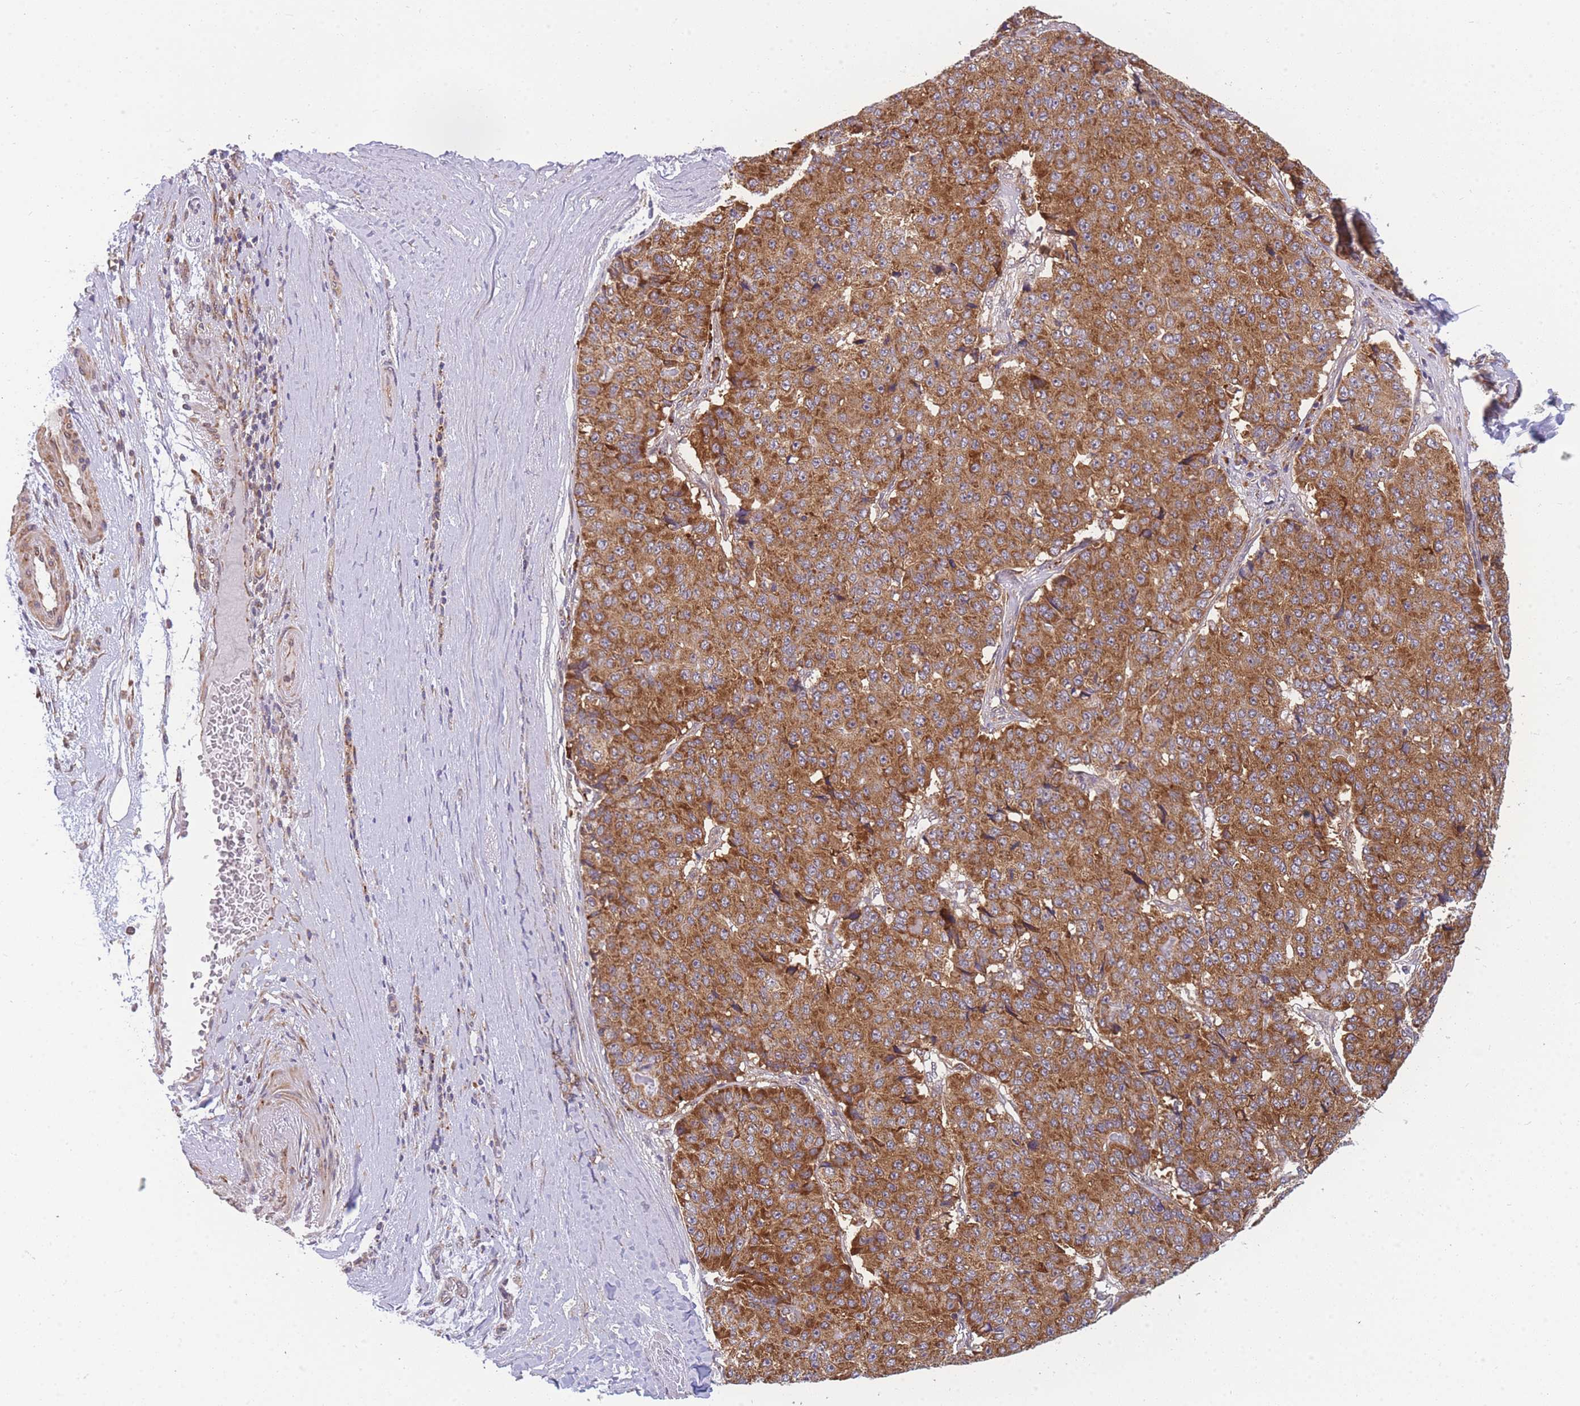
{"staining": {"intensity": "strong", "quantity": ">75%", "location": "cytoplasmic/membranous"}, "tissue": "pancreatic cancer", "cell_type": "Tumor cells", "image_type": "cancer", "snomed": [{"axis": "morphology", "description": "Adenocarcinoma, NOS"}, {"axis": "topography", "description": "Pancreas"}], "caption": "This is an image of IHC staining of pancreatic cancer, which shows strong positivity in the cytoplasmic/membranous of tumor cells.", "gene": "MRPL23", "patient": {"sex": "male", "age": 50}}